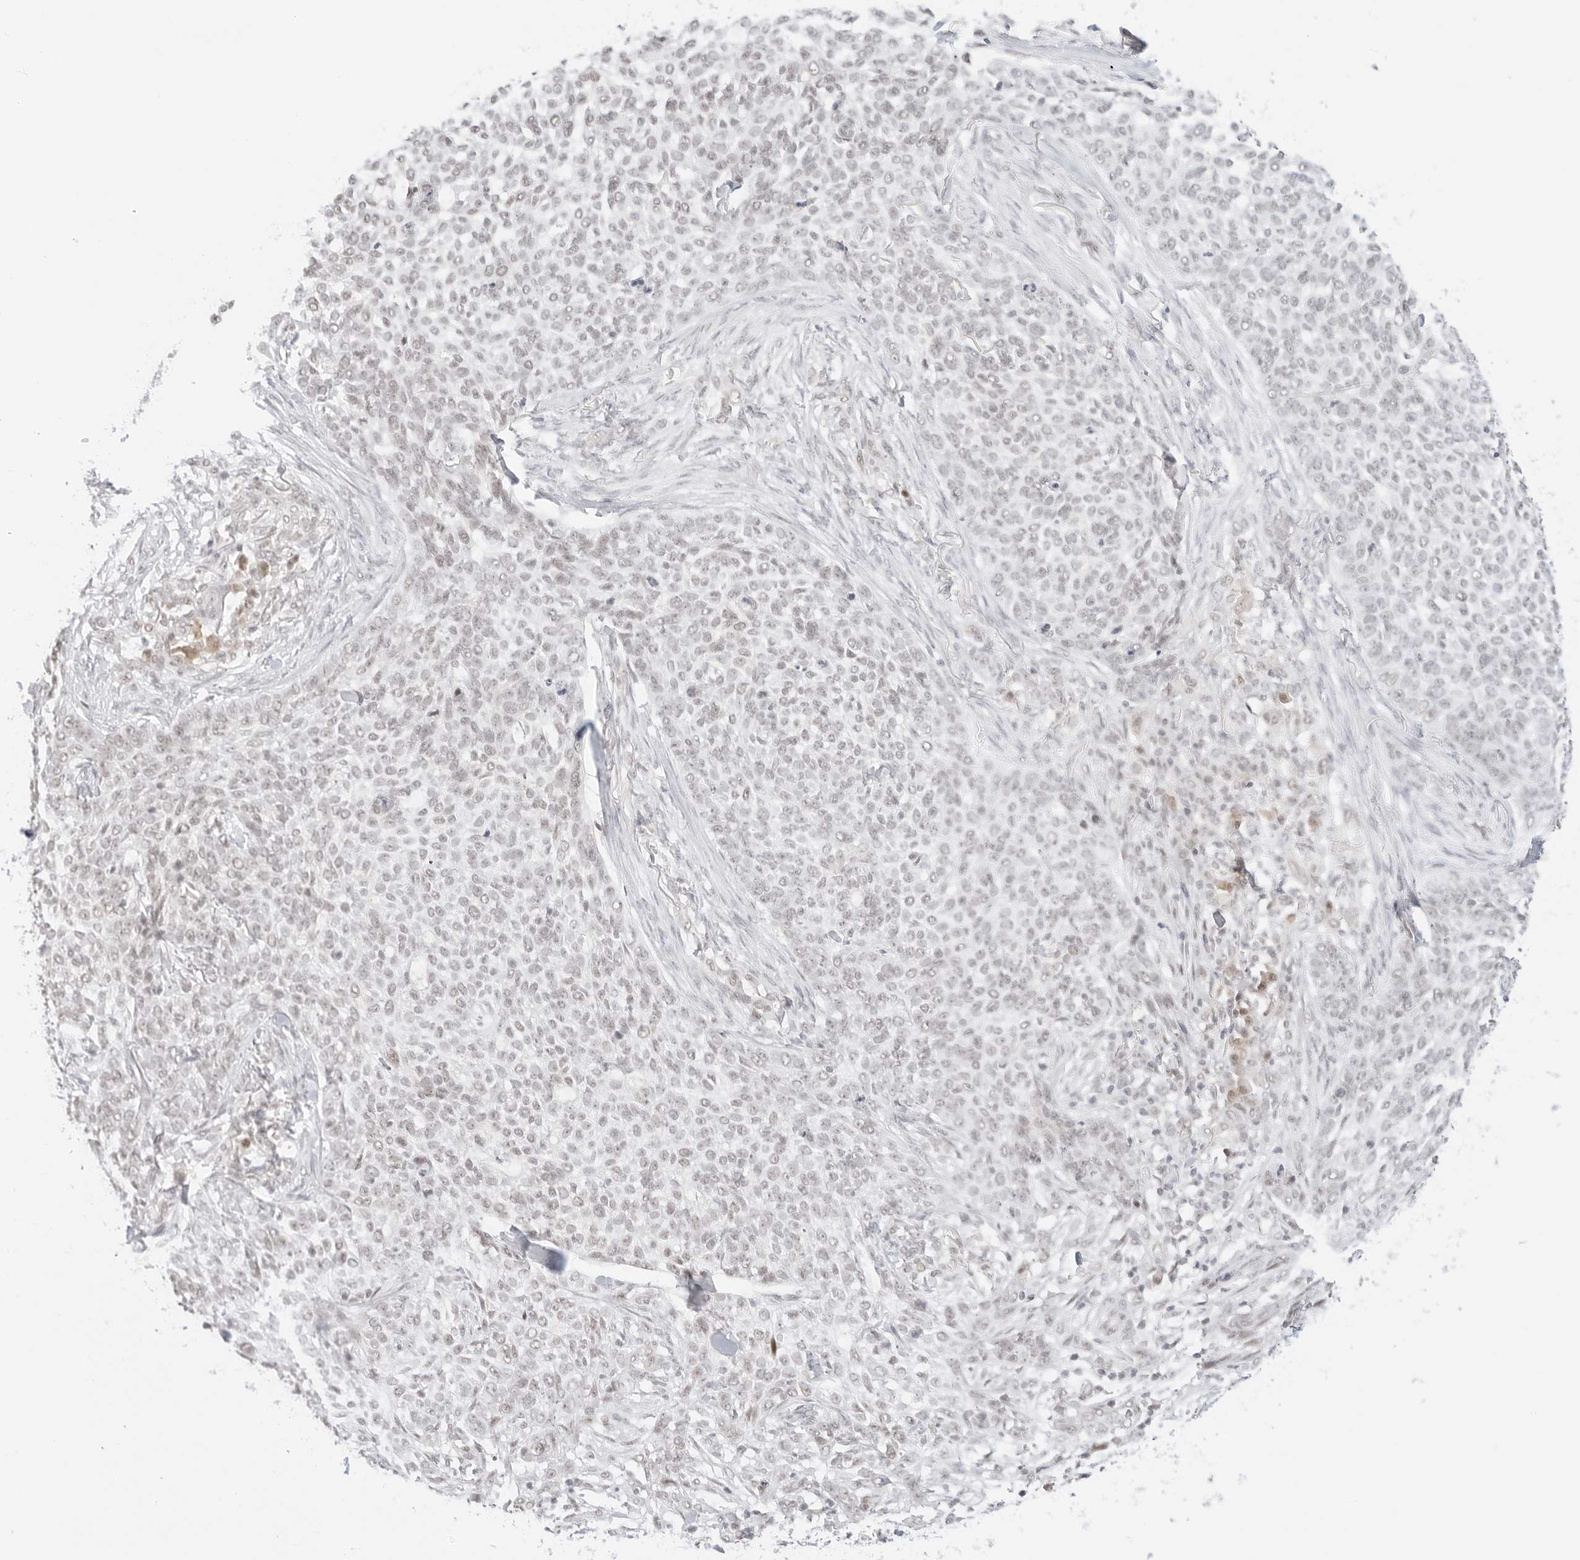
{"staining": {"intensity": "weak", "quantity": "<25%", "location": "nuclear"}, "tissue": "skin cancer", "cell_type": "Tumor cells", "image_type": "cancer", "snomed": [{"axis": "morphology", "description": "Basal cell carcinoma"}, {"axis": "topography", "description": "Skin"}], "caption": "A high-resolution histopathology image shows immunohistochemistry (IHC) staining of basal cell carcinoma (skin), which reveals no significant staining in tumor cells.", "gene": "ITGA6", "patient": {"sex": "female", "age": 64}}